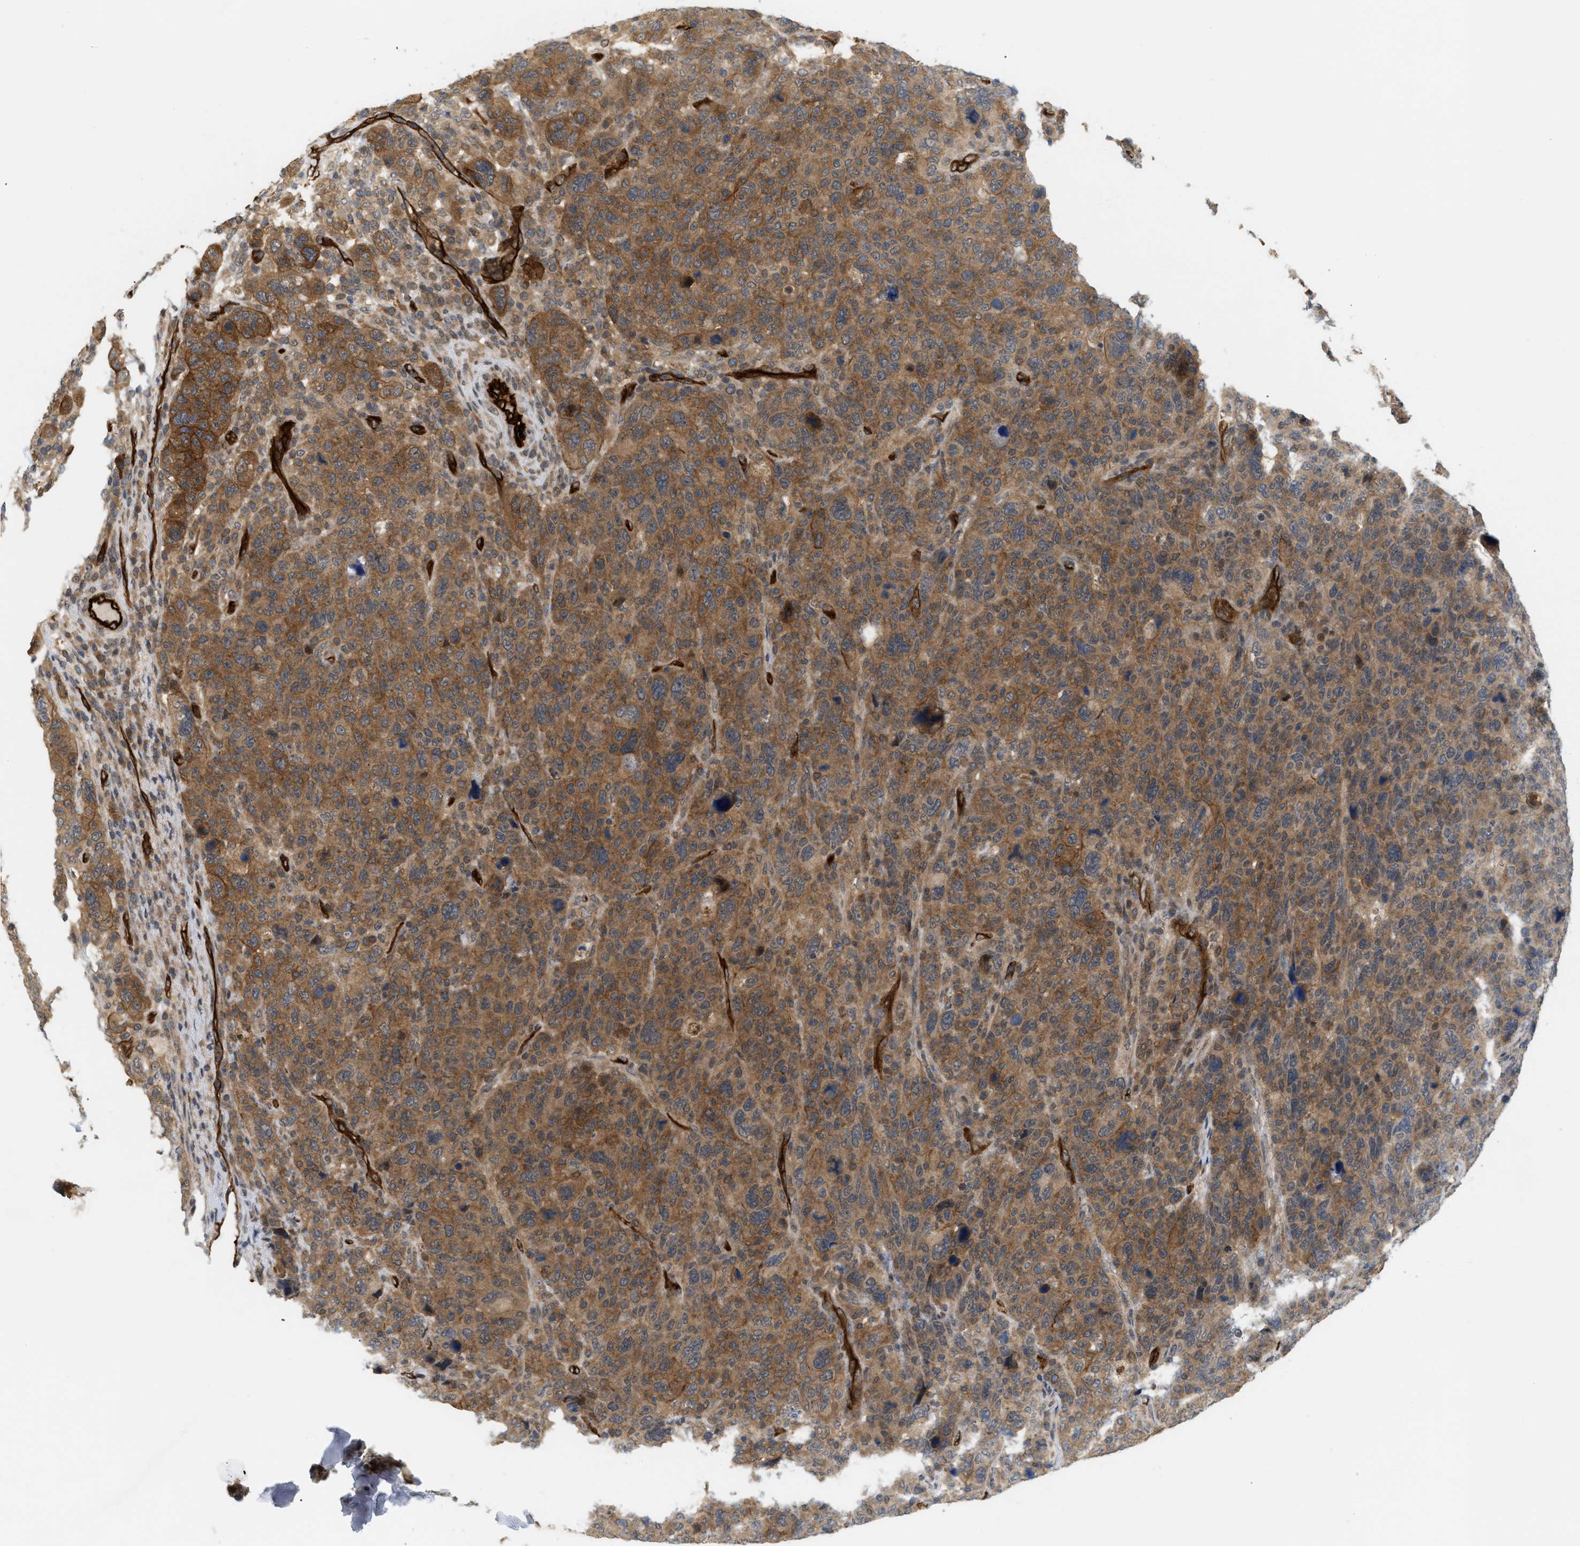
{"staining": {"intensity": "moderate", "quantity": ">75%", "location": "cytoplasmic/membranous"}, "tissue": "breast cancer", "cell_type": "Tumor cells", "image_type": "cancer", "snomed": [{"axis": "morphology", "description": "Duct carcinoma"}, {"axis": "topography", "description": "Breast"}], "caption": "Breast cancer (infiltrating ductal carcinoma) stained for a protein (brown) shows moderate cytoplasmic/membranous positive expression in about >75% of tumor cells.", "gene": "PALMD", "patient": {"sex": "female", "age": 37}}